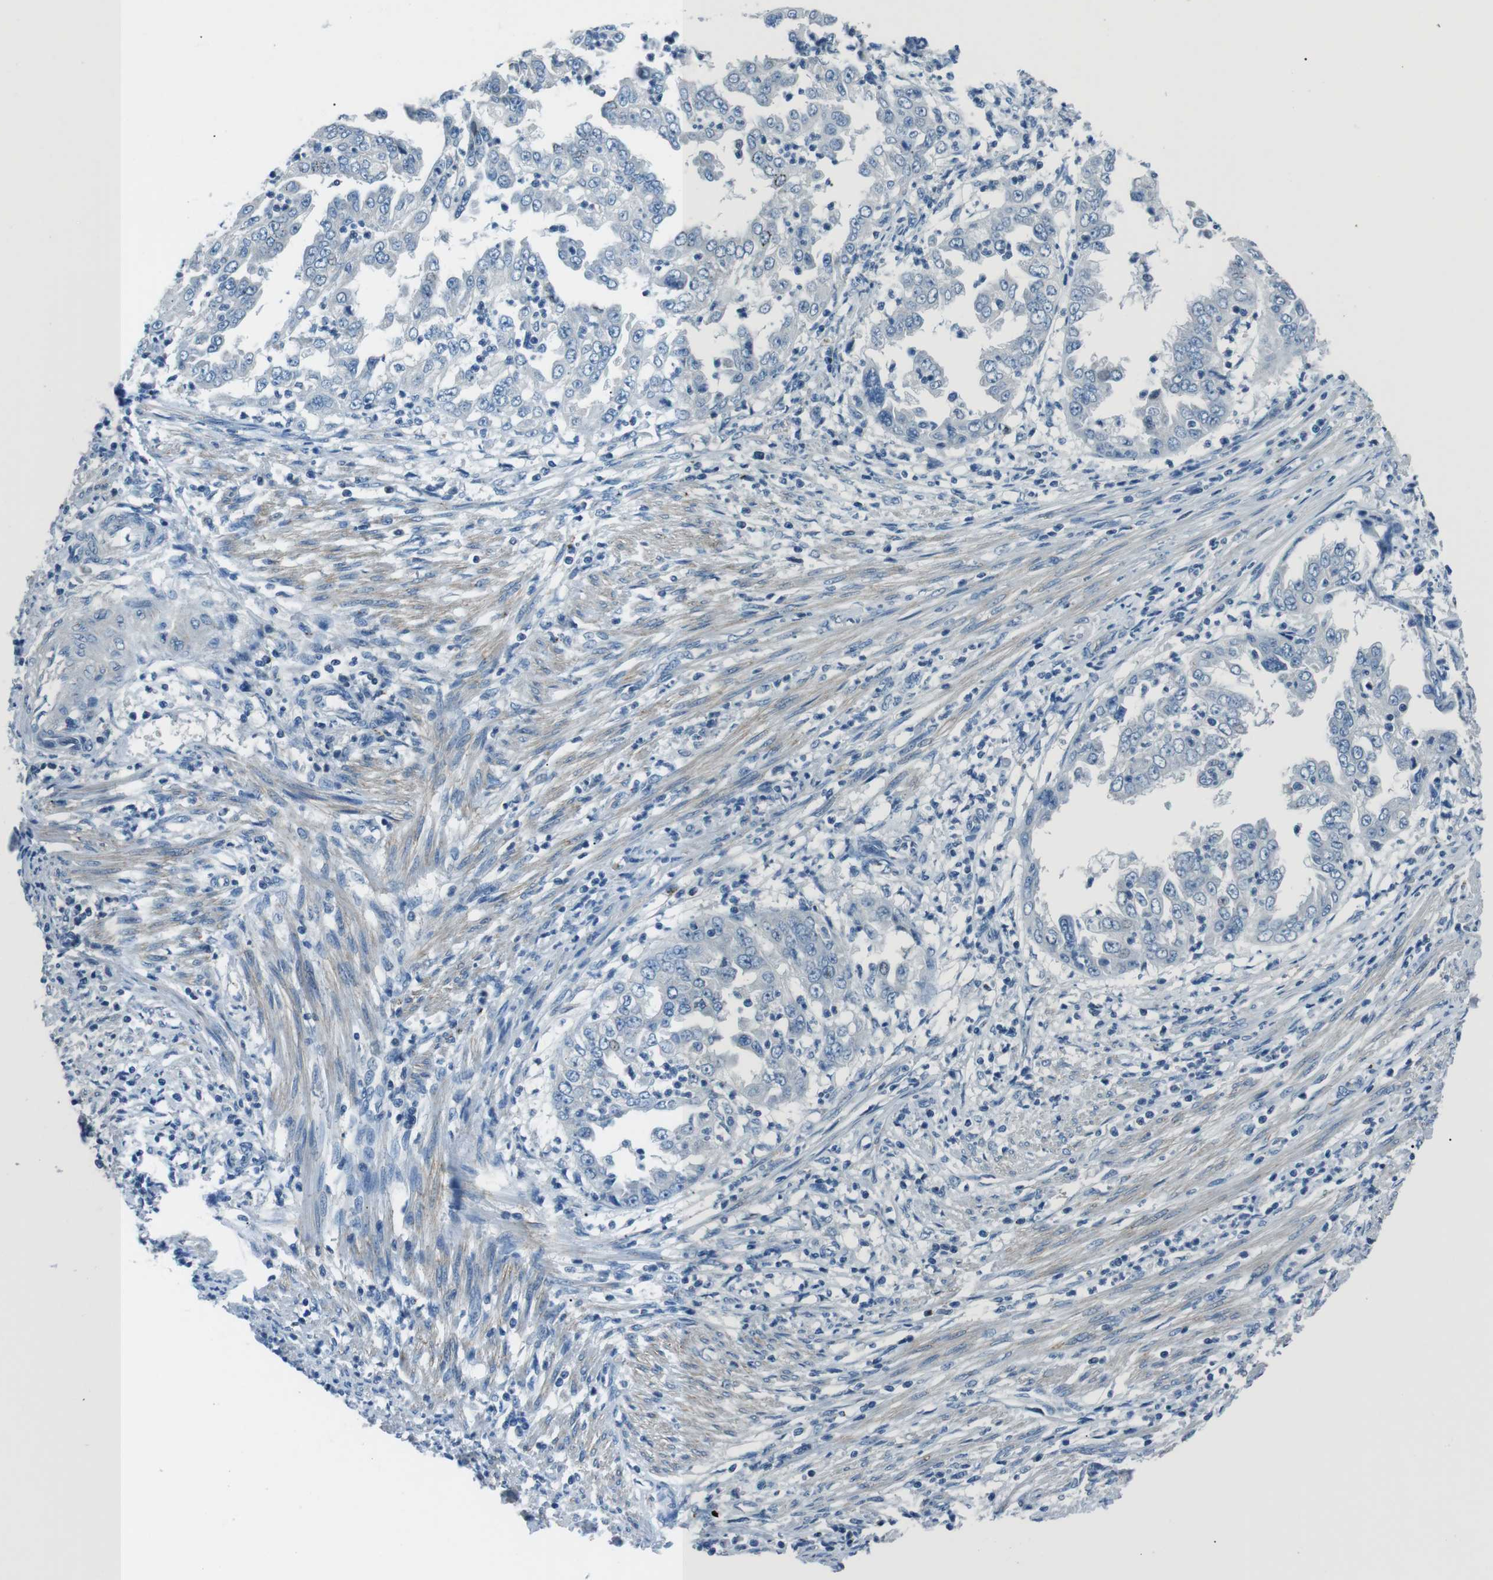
{"staining": {"intensity": "negative", "quantity": "none", "location": "none"}, "tissue": "endometrial cancer", "cell_type": "Tumor cells", "image_type": "cancer", "snomed": [{"axis": "morphology", "description": "Adenocarcinoma, NOS"}, {"axis": "topography", "description": "Endometrium"}], "caption": "Immunohistochemistry of endometrial cancer (adenocarcinoma) reveals no expression in tumor cells.", "gene": "ST6GAL1", "patient": {"sex": "female", "age": 85}}